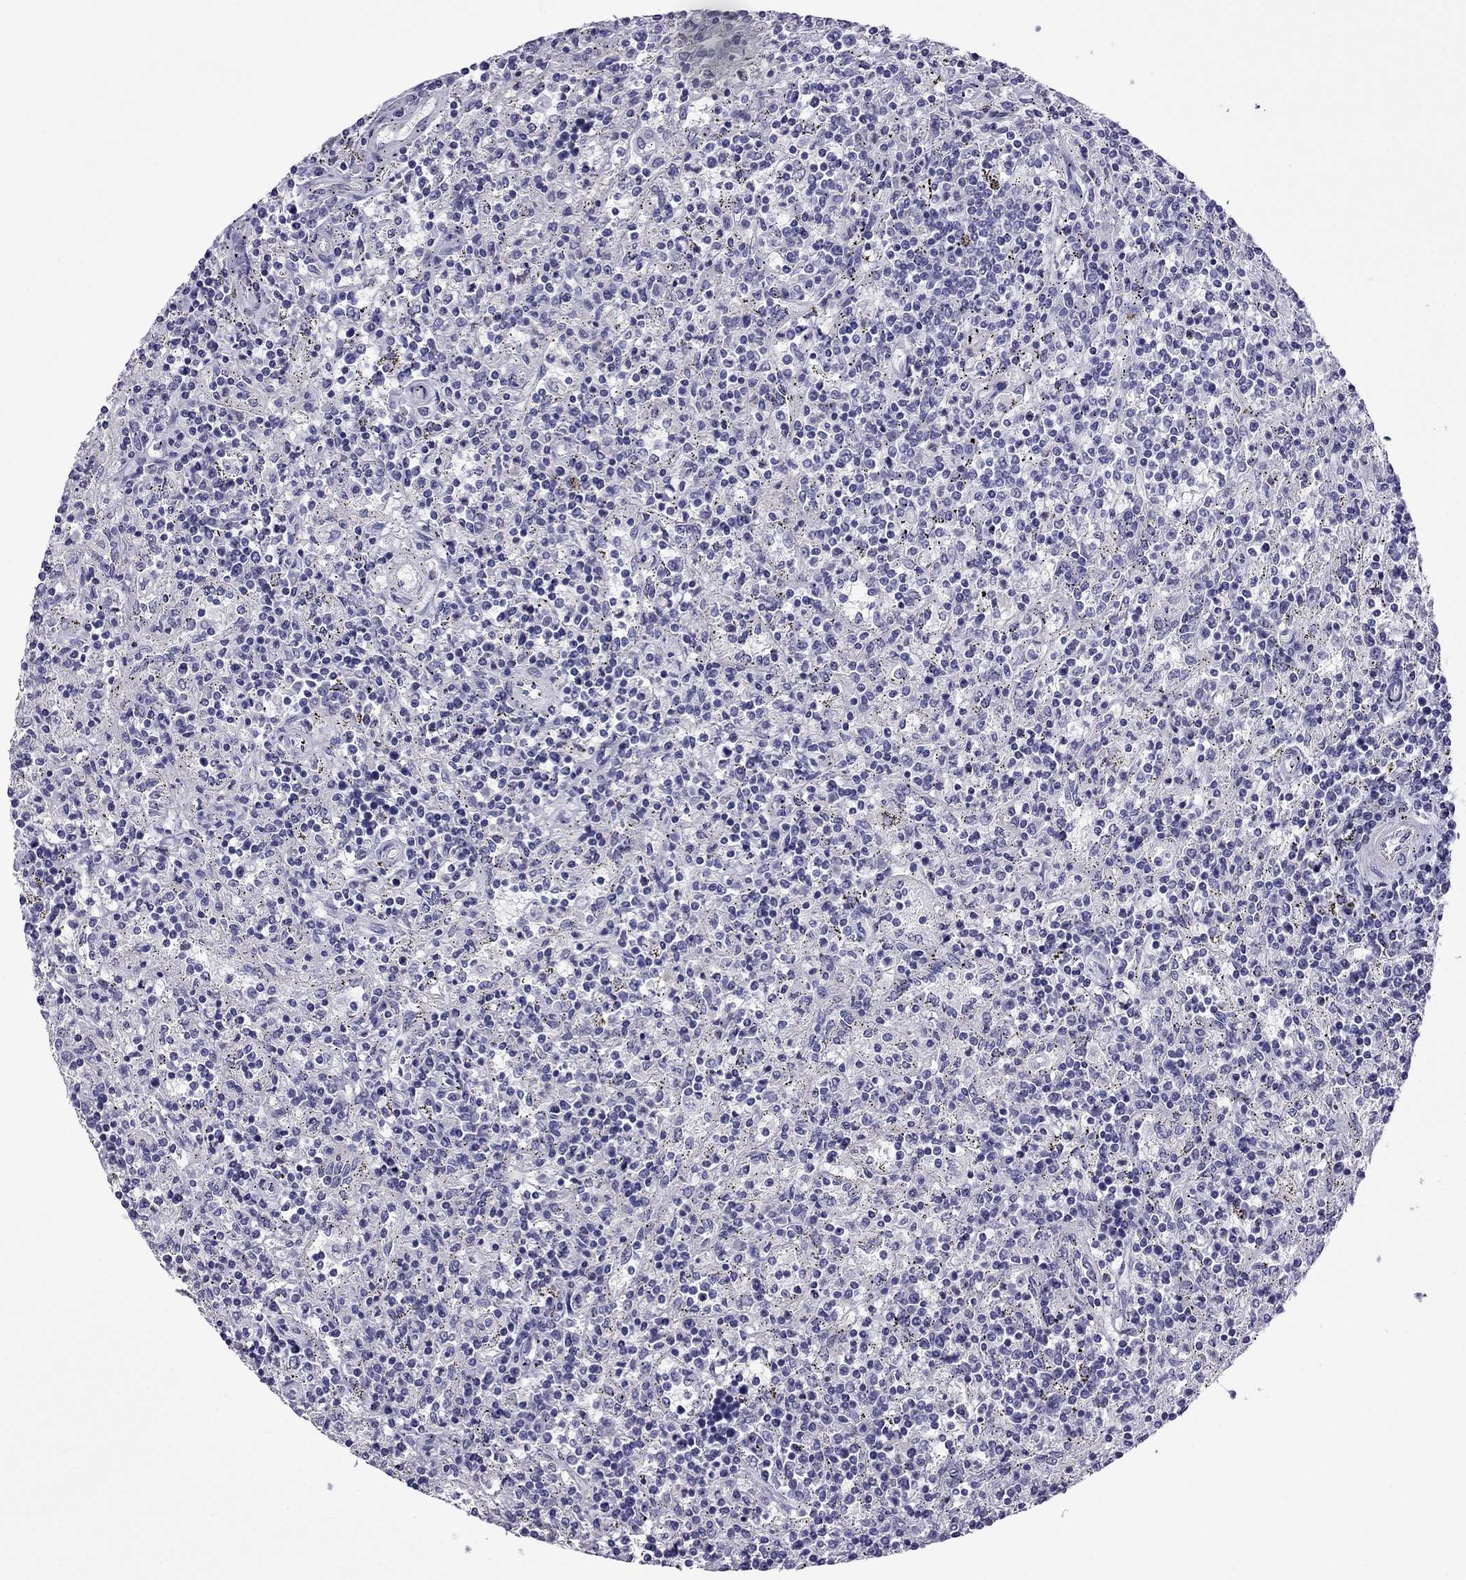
{"staining": {"intensity": "negative", "quantity": "none", "location": "none"}, "tissue": "lymphoma", "cell_type": "Tumor cells", "image_type": "cancer", "snomed": [{"axis": "morphology", "description": "Malignant lymphoma, non-Hodgkin's type, Low grade"}, {"axis": "topography", "description": "Spleen"}], "caption": "This is an immunohistochemistry image of low-grade malignant lymphoma, non-Hodgkin's type. There is no positivity in tumor cells.", "gene": "GJA8", "patient": {"sex": "male", "age": 62}}